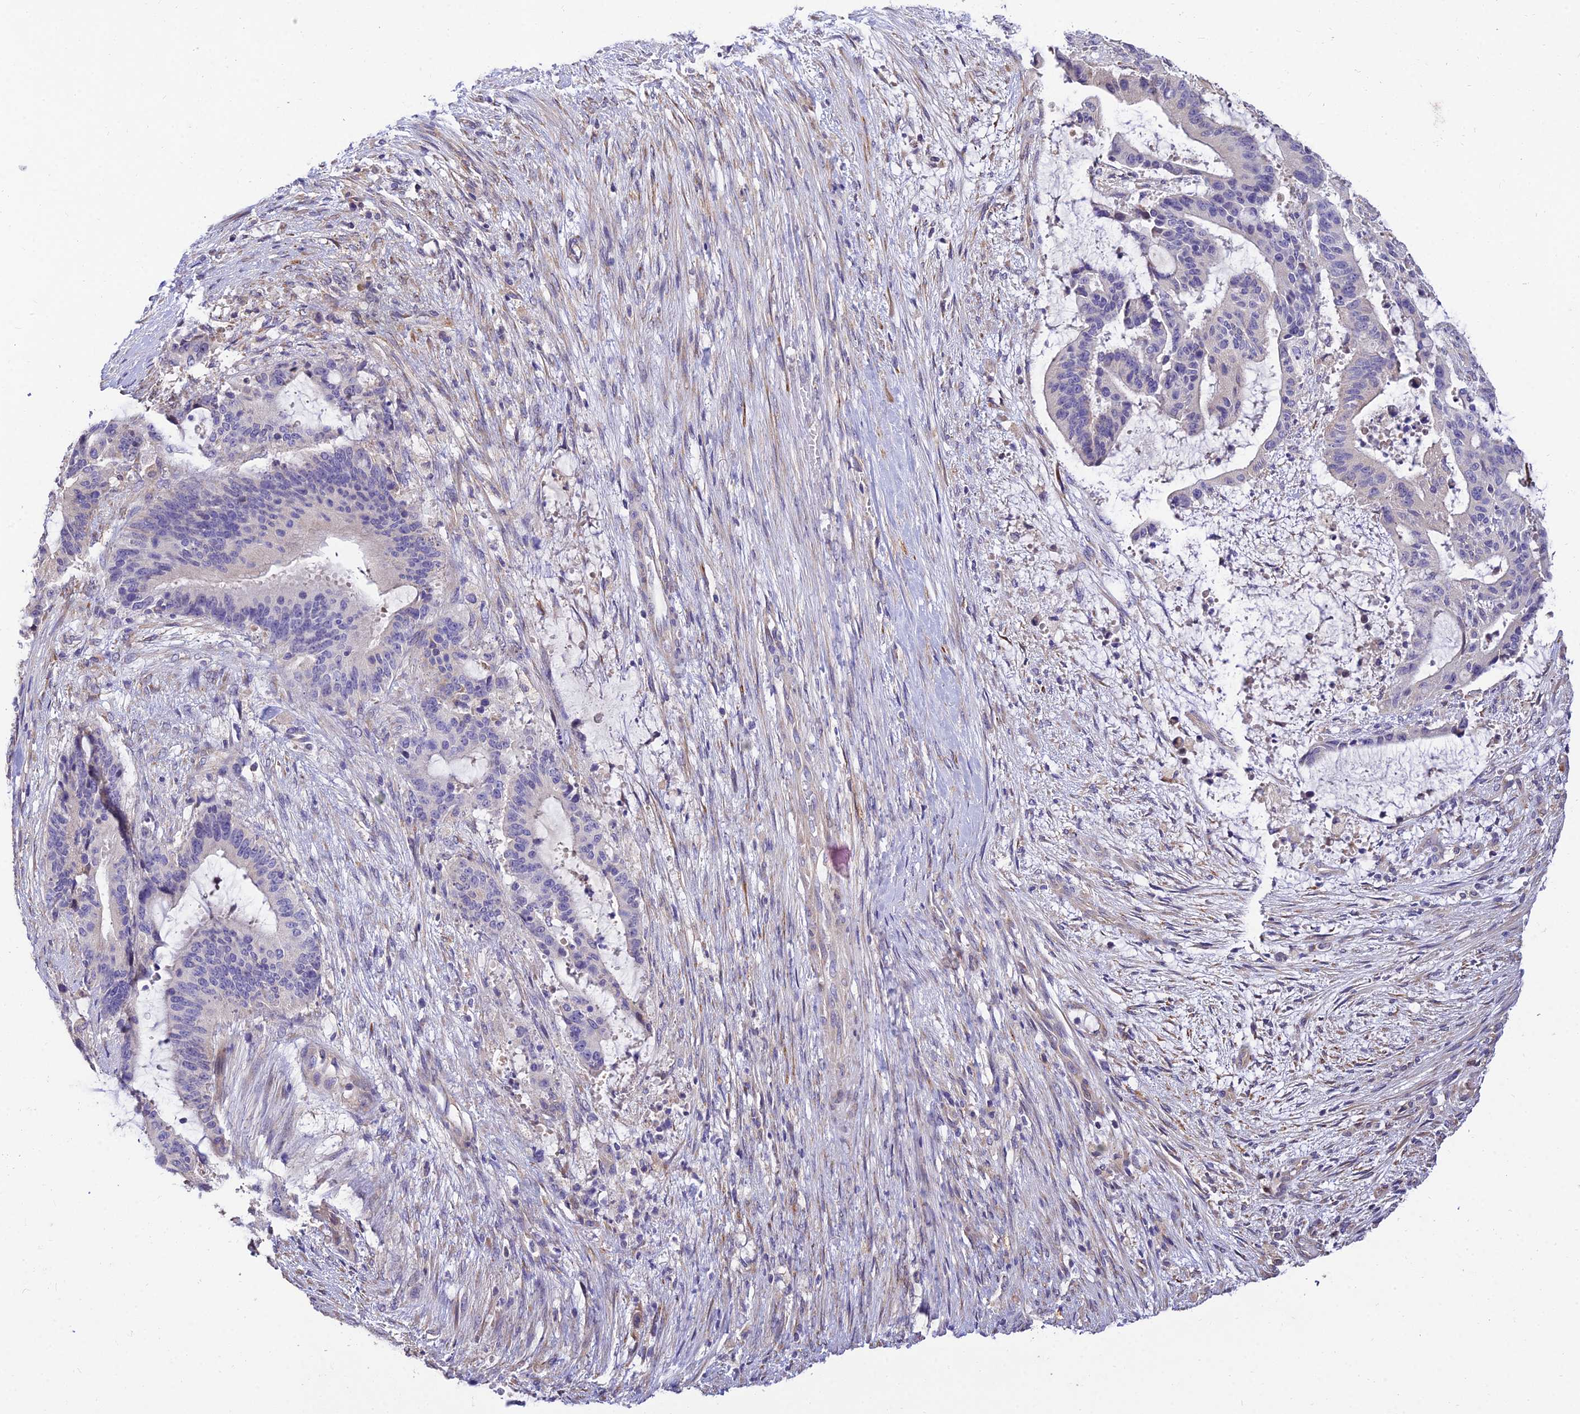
{"staining": {"intensity": "negative", "quantity": "none", "location": "none"}, "tissue": "liver cancer", "cell_type": "Tumor cells", "image_type": "cancer", "snomed": [{"axis": "morphology", "description": "Normal tissue, NOS"}, {"axis": "morphology", "description": "Cholangiocarcinoma"}, {"axis": "topography", "description": "Liver"}, {"axis": "topography", "description": "Peripheral nerve tissue"}], "caption": "Photomicrograph shows no protein positivity in tumor cells of liver cholangiocarcinoma tissue.", "gene": "ARL8B", "patient": {"sex": "female", "age": 73}}